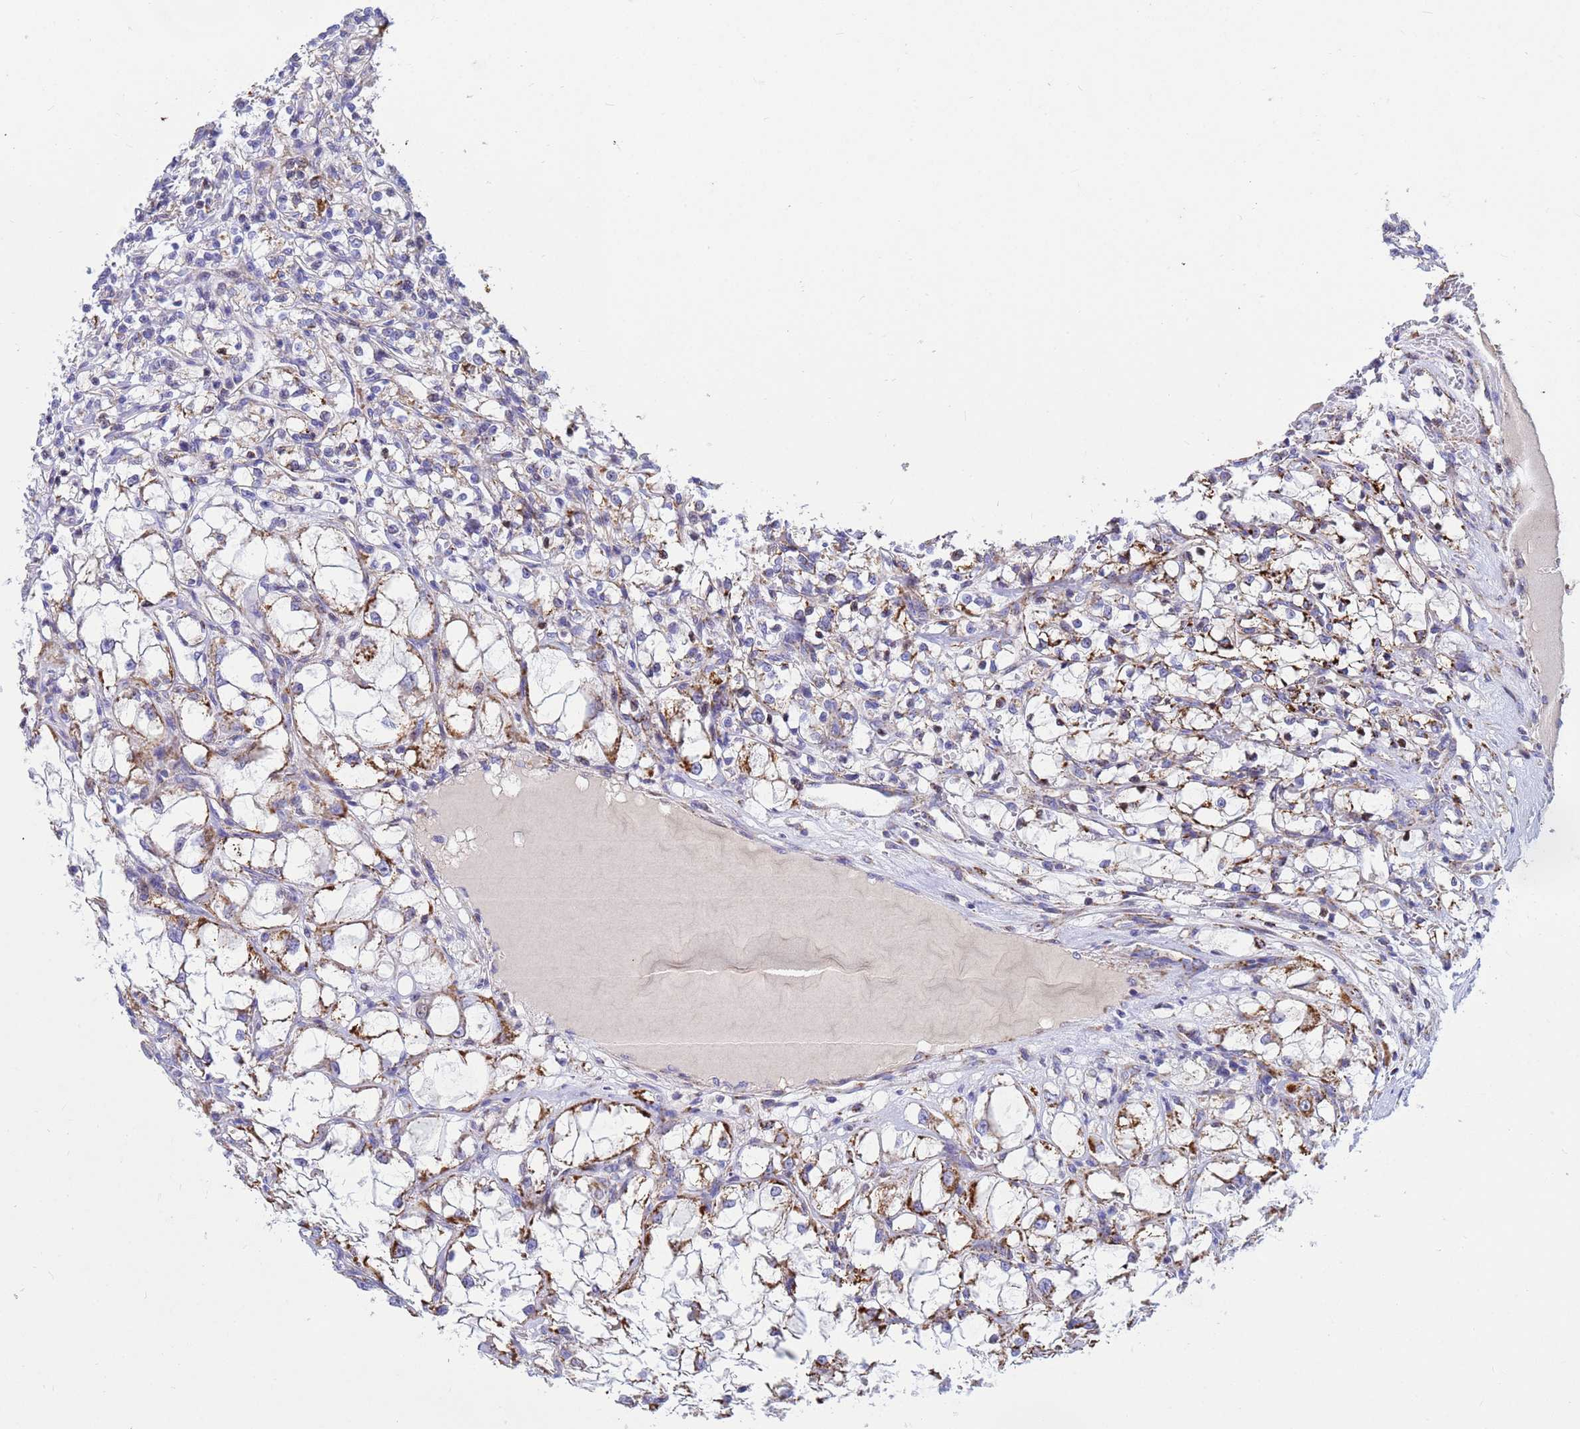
{"staining": {"intensity": "moderate", "quantity": "25%-75%", "location": "cytoplasmic/membranous"}, "tissue": "renal cancer", "cell_type": "Tumor cells", "image_type": "cancer", "snomed": [{"axis": "morphology", "description": "Adenocarcinoma, NOS"}, {"axis": "topography", "description": "Kidney"}], "caption": "Immunohistochemical staining of human renal cancer demonstrates medium levels of moderate cytoplasmic/membranous positivity in approximately 25%-75% of tumor cells.", "gene": "TUBGCP3", "patient": {"sex": "female", "age": 69}}